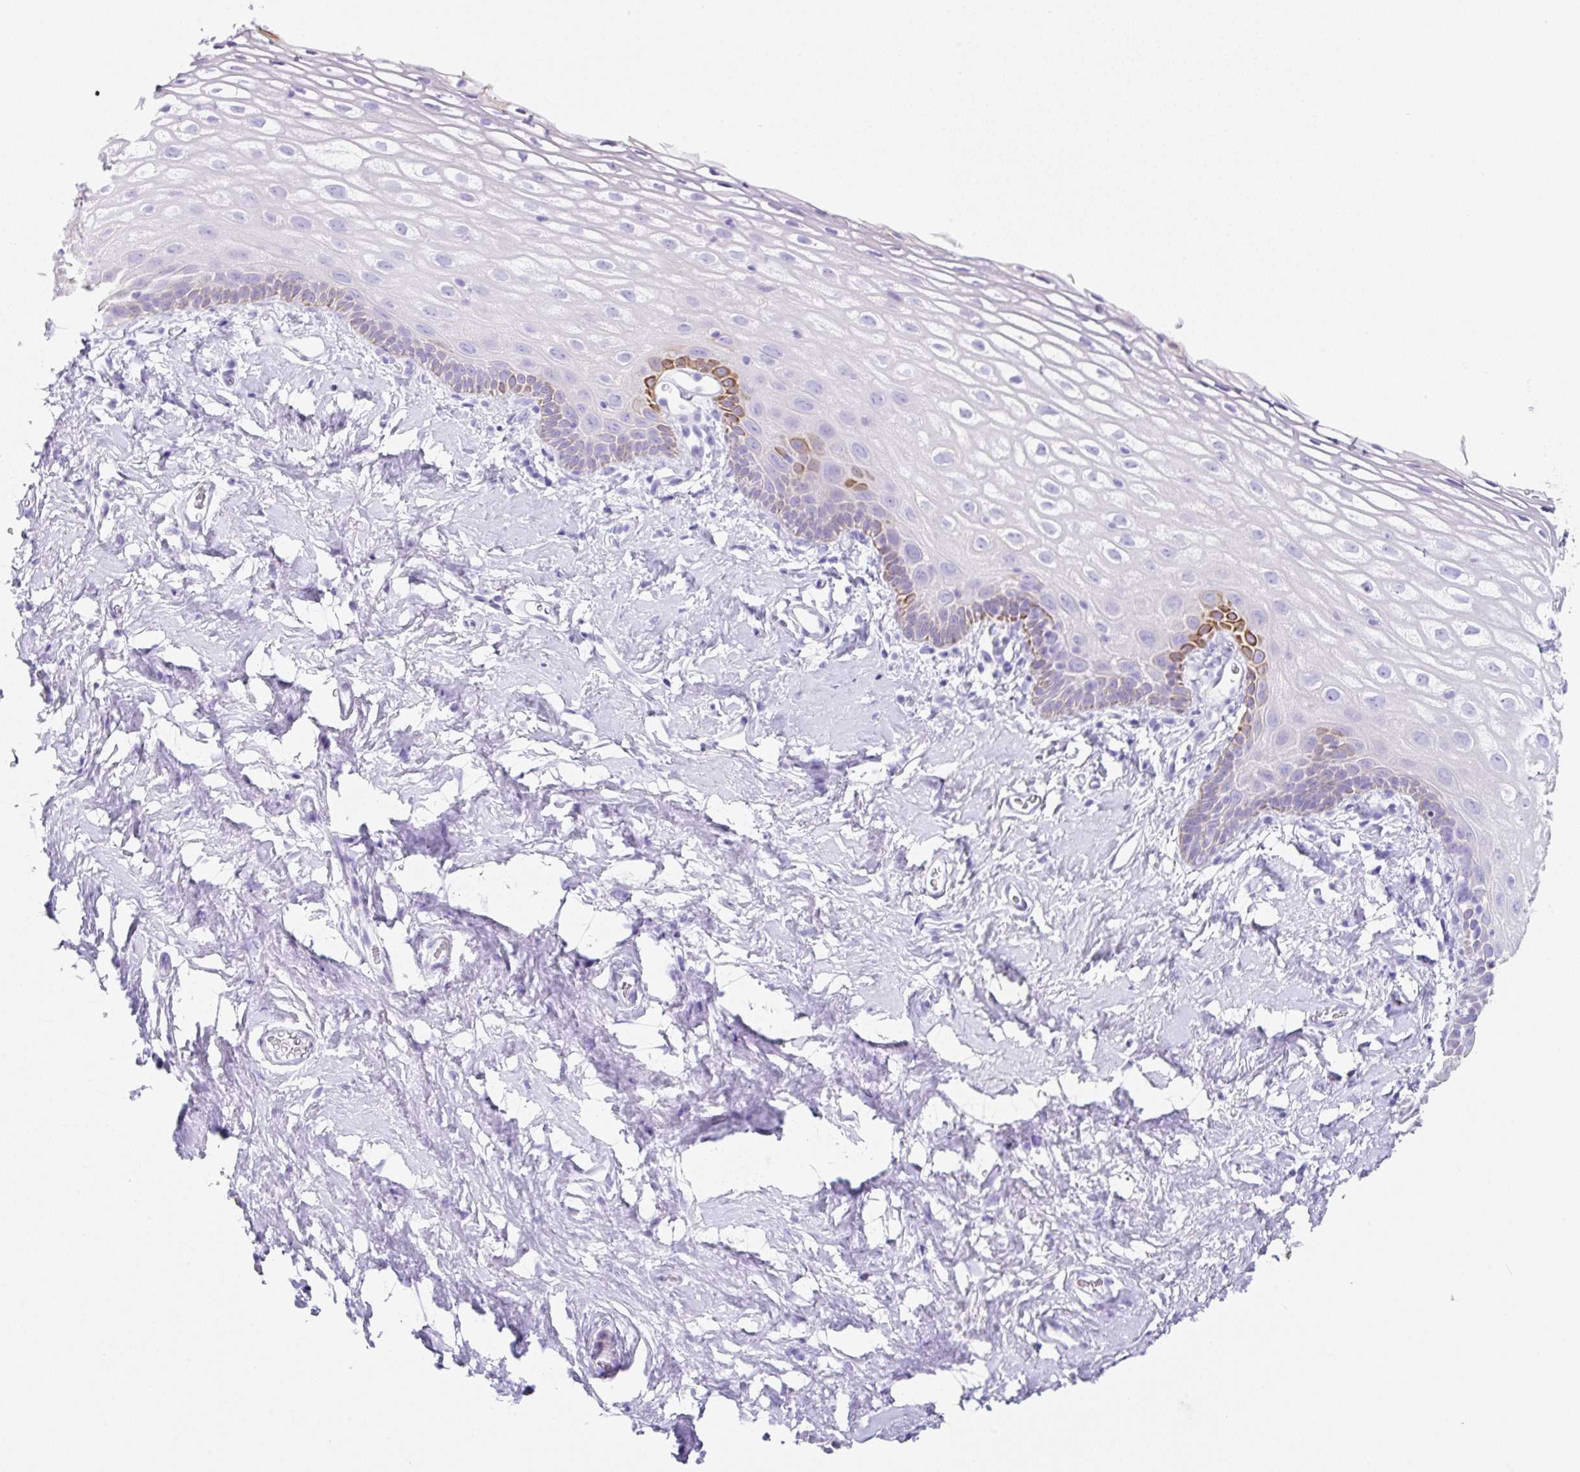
{"staining": {"intensity": "strong", "quantity": "25%-75%", "location": "cytoplasmic/membranous"}, "tissue": "vagina", "cell_type": "Squamous epithelial cells", "image_type": "normal", "snomed": [{"axis": "morphology", "description": "Normal tissue, NOS"}, {"axis": "morphology", "description": "Adenocarcinoma, NOS"}, {"axis": "topography", "description": "Rectum"}, {"axis": "topography", "description": "Vagina"}, {"axis": "topography", "description": "Peripheral nerve tissue"}], "caption": "Immunohistochemical staining of normal human vagina displays 25%-75% levels of strong cytoplasmic/membranous protein staining in about 25%-75% of squamous epithelial cells.", "gene": "CLDND2", "patient": {"sex": "female", "age": 71}}